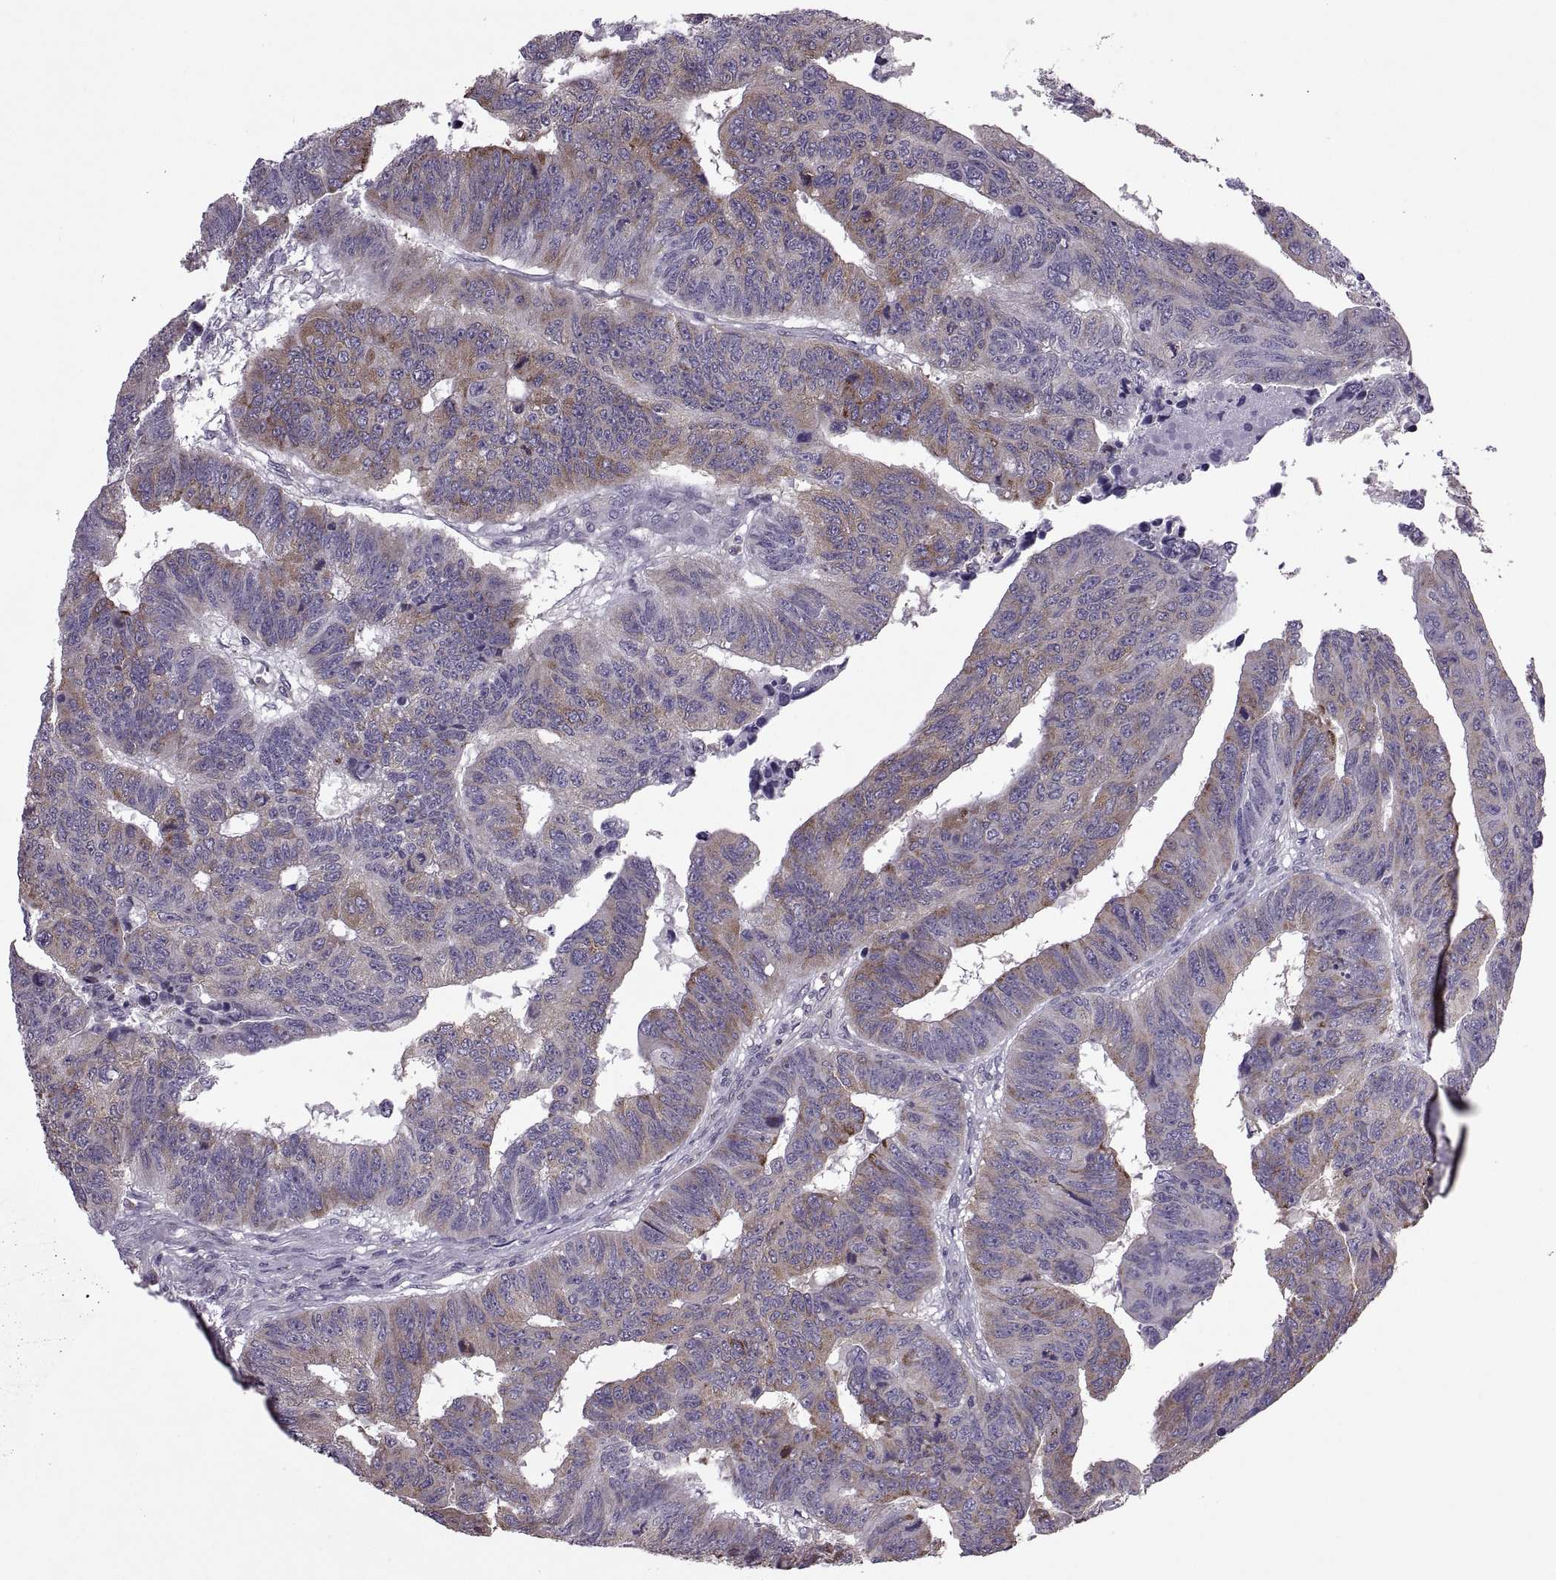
{"staining": {"intensity": "weak", "quantity": "25%-75%", "location": "cytoplasmic/membranous"}, "tissue": "colorectal cancer", "cell_type": "Tumor cells", "image_type": "cancer", "snomed": [{"axis": "morphology", "description": "Adenocarcinoma, NOS"}, {"axis": "topography", "description": "Rectum"}], "caption": "Colorectal cancer tissue reveals weak cytoplasmic/membranous expression in about 25%-75% of tumor cells Using DAB (brown) and hematoxylin (blue) stains, captured at high magnification using brightfield microscopy.", "gene": "PABPC1", "patient": {"sex": "female", "age": 85}}